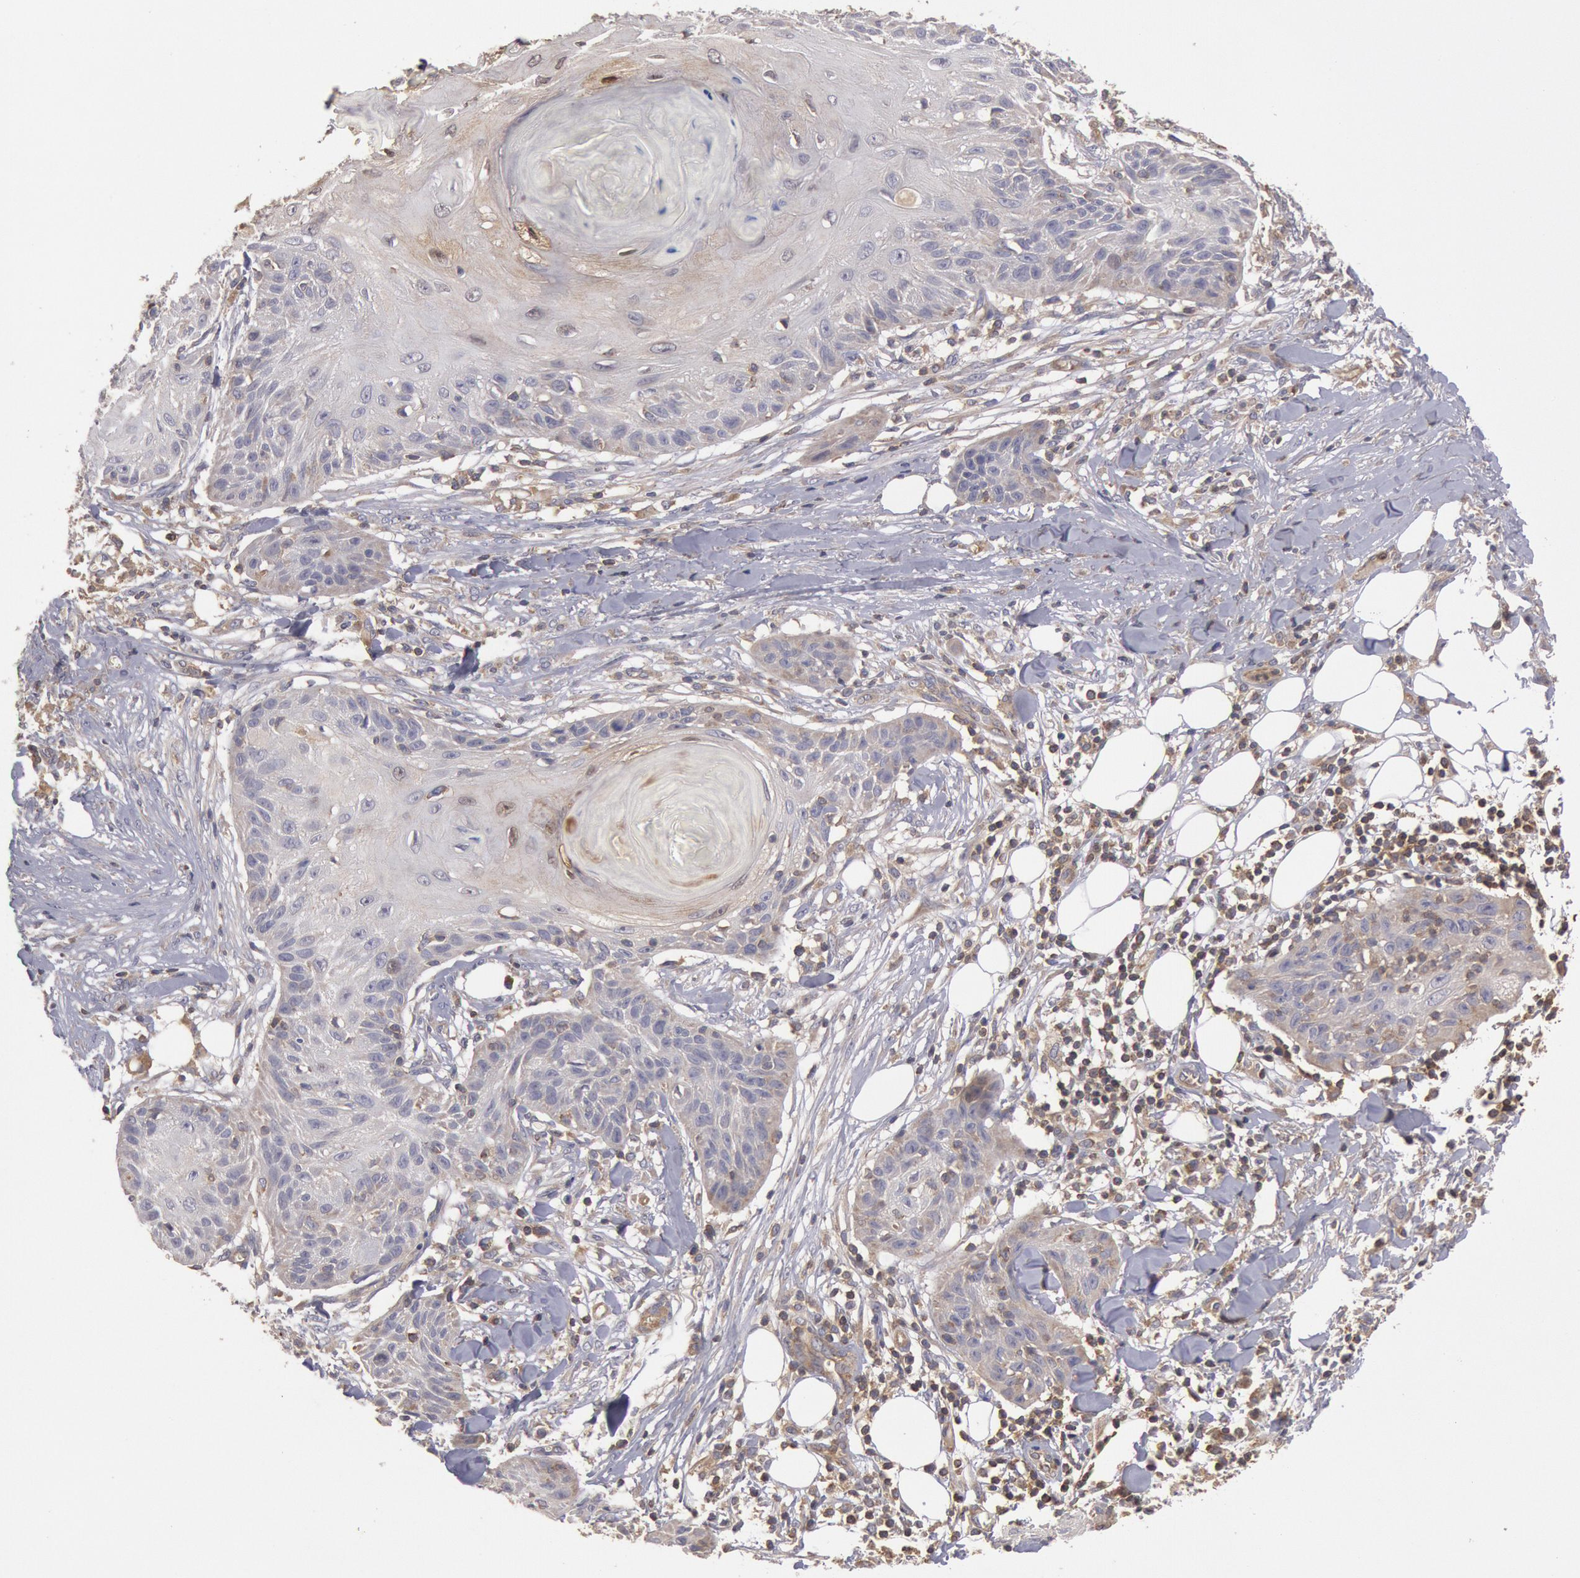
{"staining": {"intensity": "negative", "quantity": "none", "location": "none"}, "tissue": "skin cancer", "cell_type": "Tumor cells", "image_type": "cancer", "snomed": [{"axis": "morphology", "description": "Squamous cell carcinoma, NOS"}, {"axis": "topography", "description": "Skin"}], "caption": "IHC of human skin squamous cell carcinoma exhibits no positivity in tumor cells.", "gene": "PIK3R1", "patient": {"sex": "female", "age": 88}}